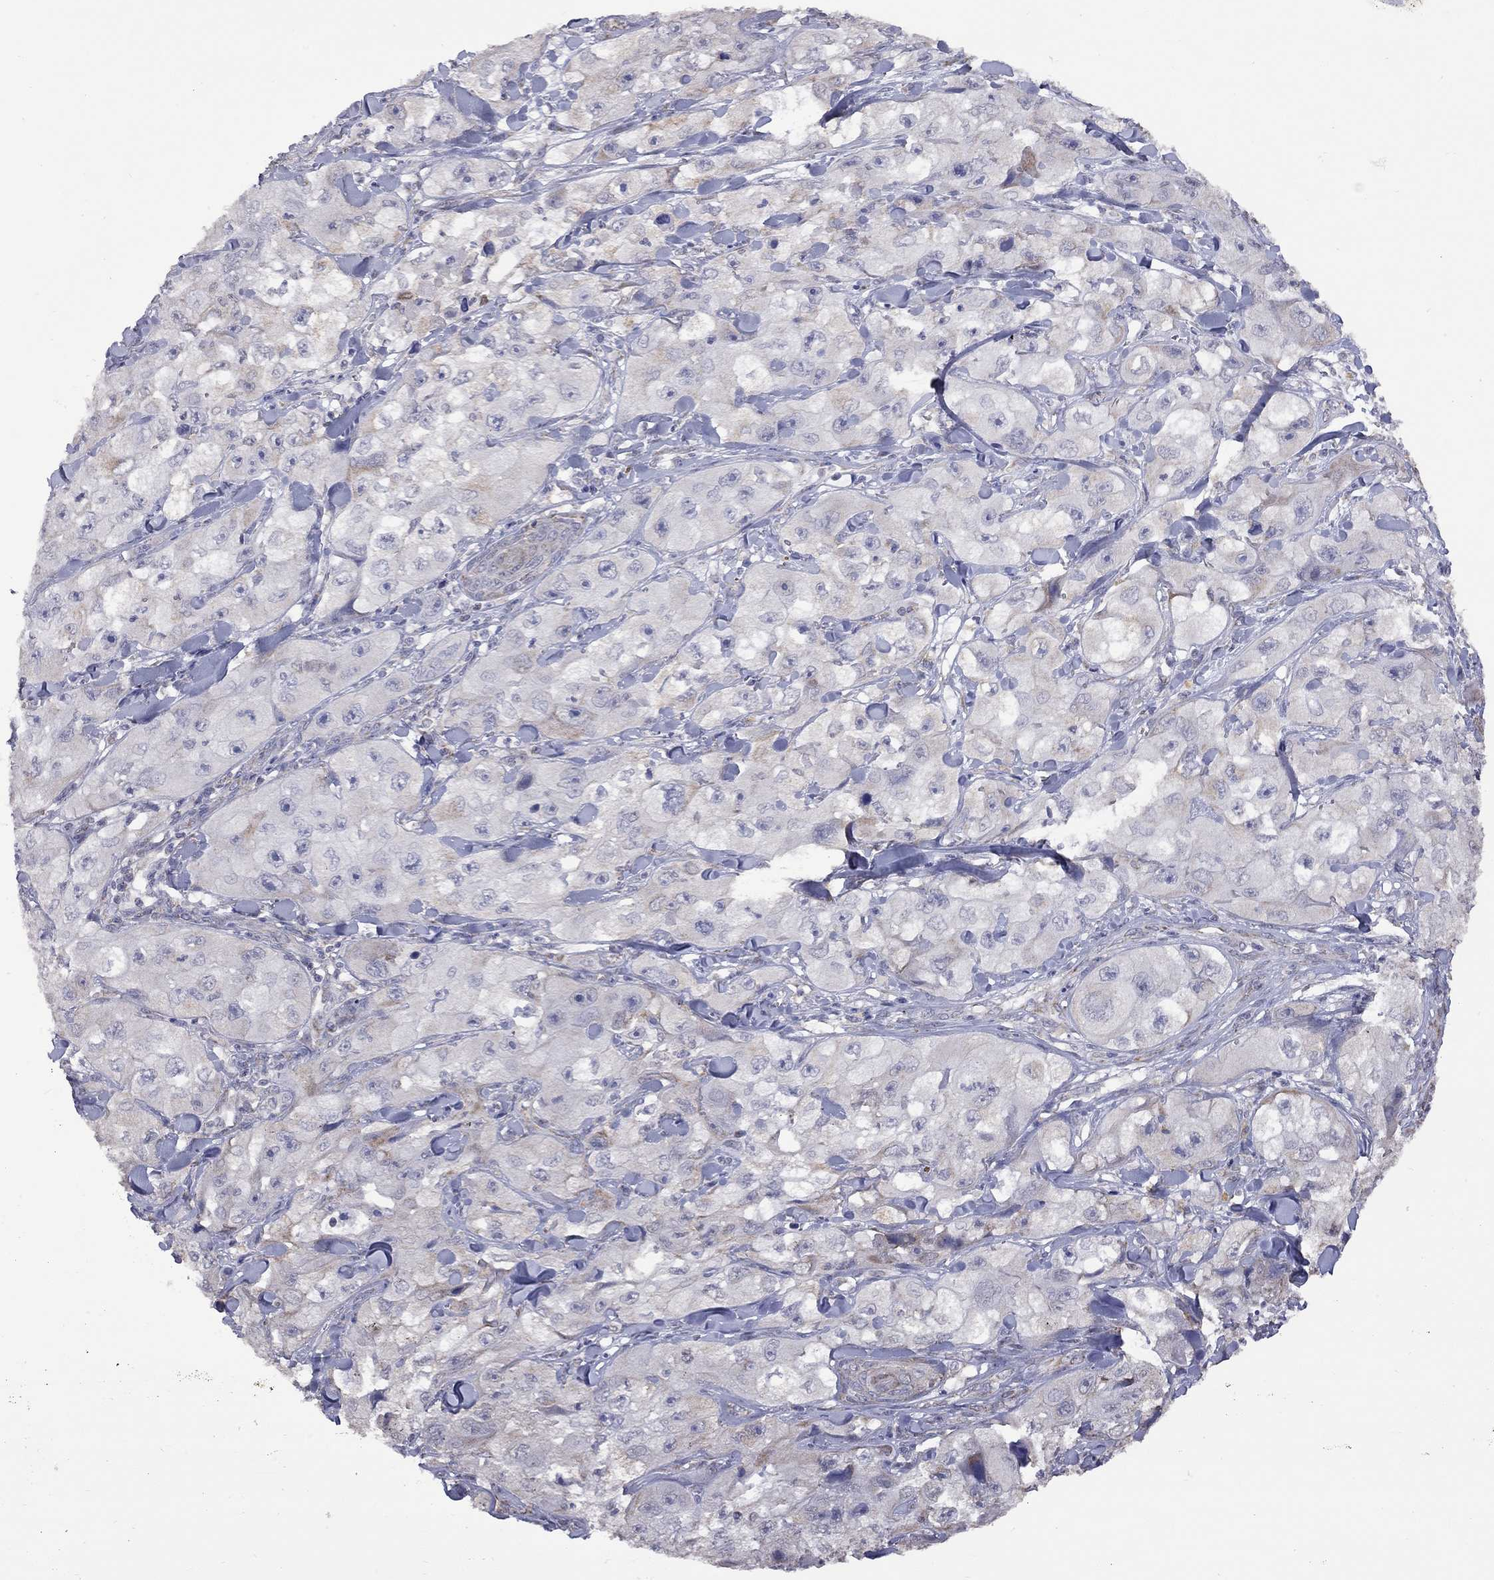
{"staining": {"intensity": "negative", "quantity": "none", "location": "none"}, "tissue": "skin cancer", "cell_type": "Tumor cells", "image_type": "cancer", "snomed": [{"axis": "morphology", "description": "Squamous cell carcinoma, NOS"}, {"axis": "topography", "description": "Skin"}, {"axis": "topography", "description": "Subcutis"}], "caption": "There is no significant positivity in tumor cells of skin cancer. (Immunohistochemistry, brightfield microscopy, high magnification).", "gene": "NDUFB1", "patient": {"sex": "male", "age": 73}}